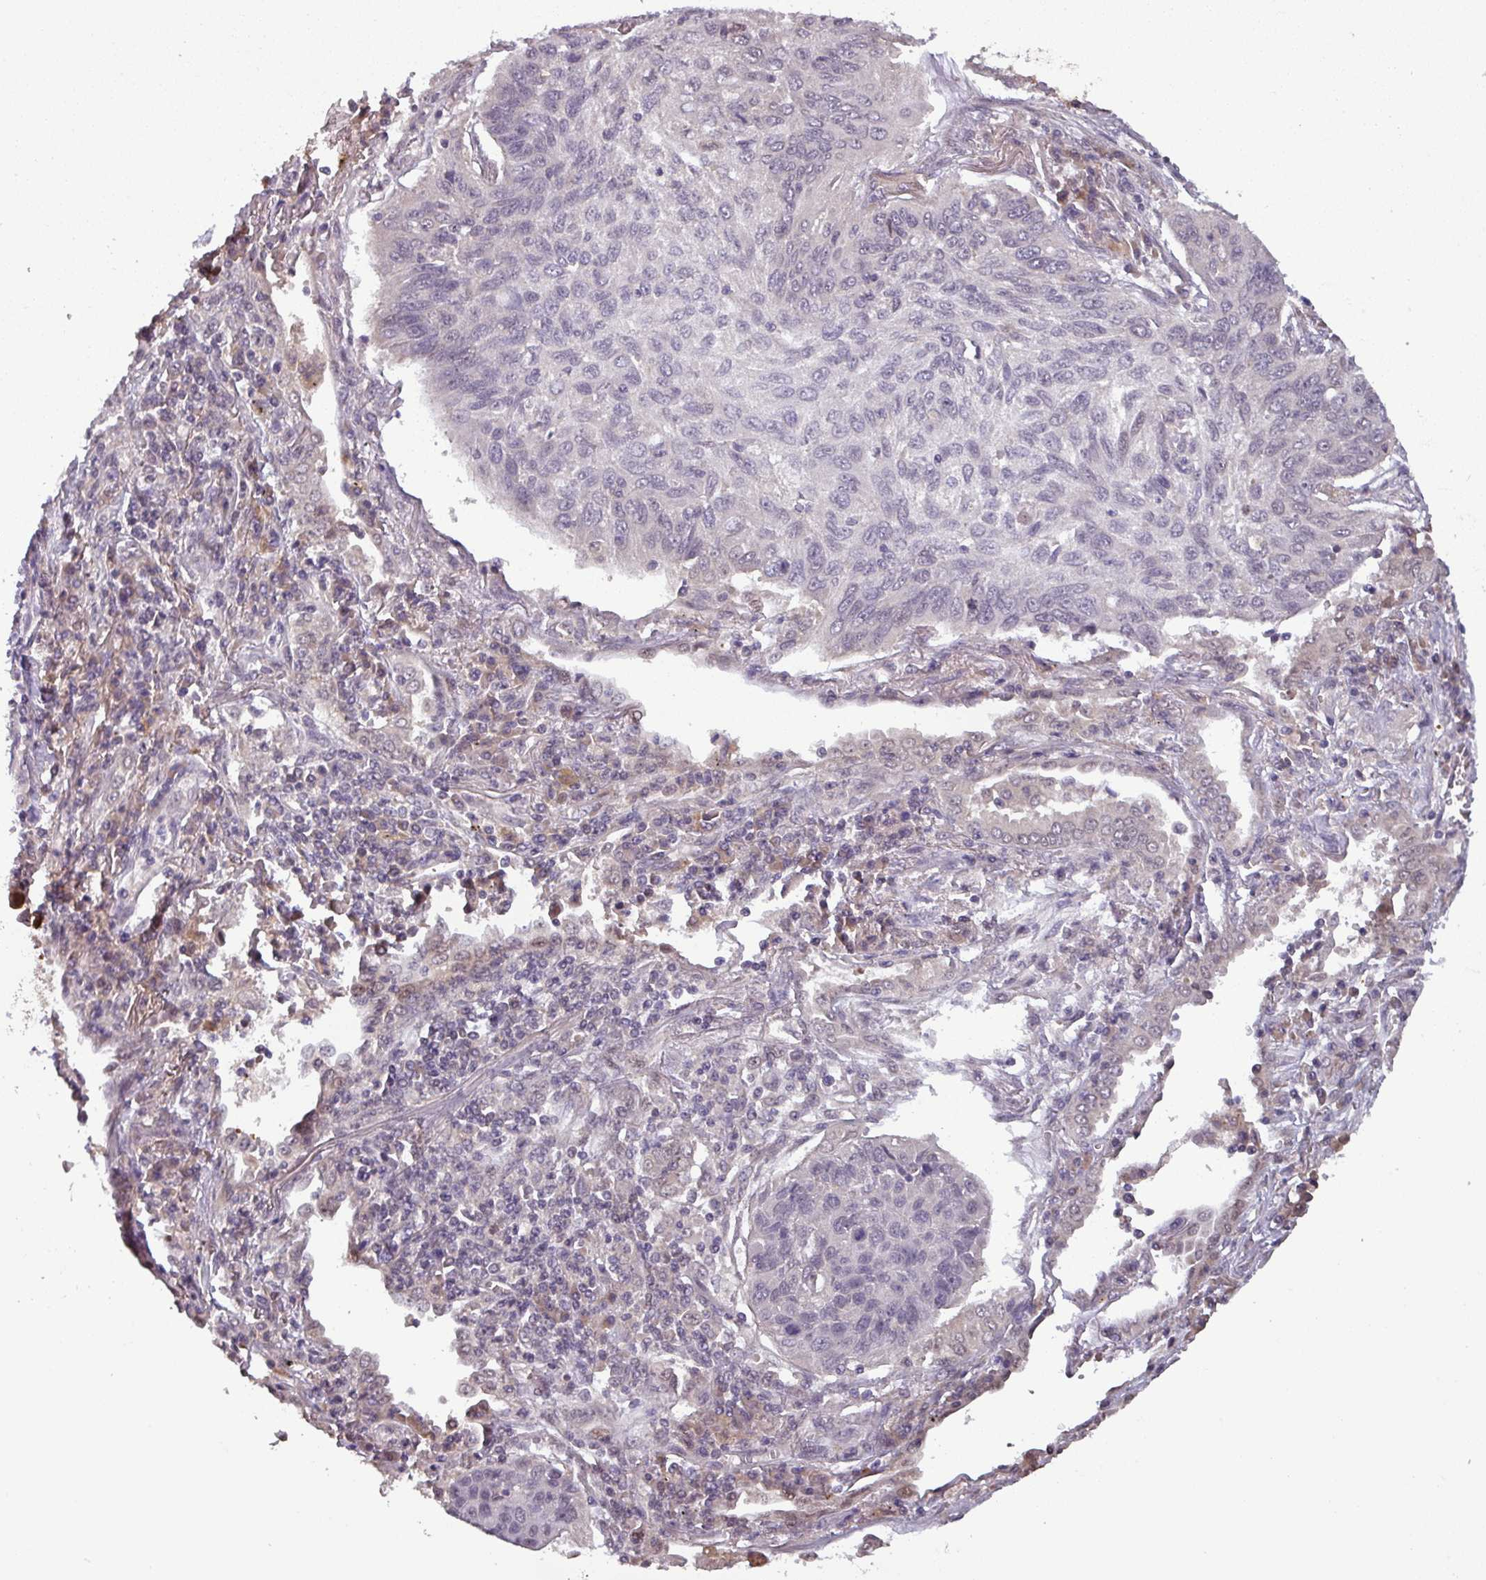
{"staining": {"intensity": "negative", "quantity": "none", "location": "none"}, "tissue": "lung cancer", "cell_type": "Tumor cells", "image_type": "cancer", "snomed": [{"axis": "morphology", "description": "Squamous cell carcinoma, NOS"}, {"axis": "topography", "description": "Lung"}], "caption": "Immunohistochemistry (IHC) of human lung cancer shows no positivity in tumor cells. (DAB (3,3'-diaminobenzidine) immunohistochemistry, high magnification).", "gene": "NOB1", "patient": {"sex": "female", "age": 66}}